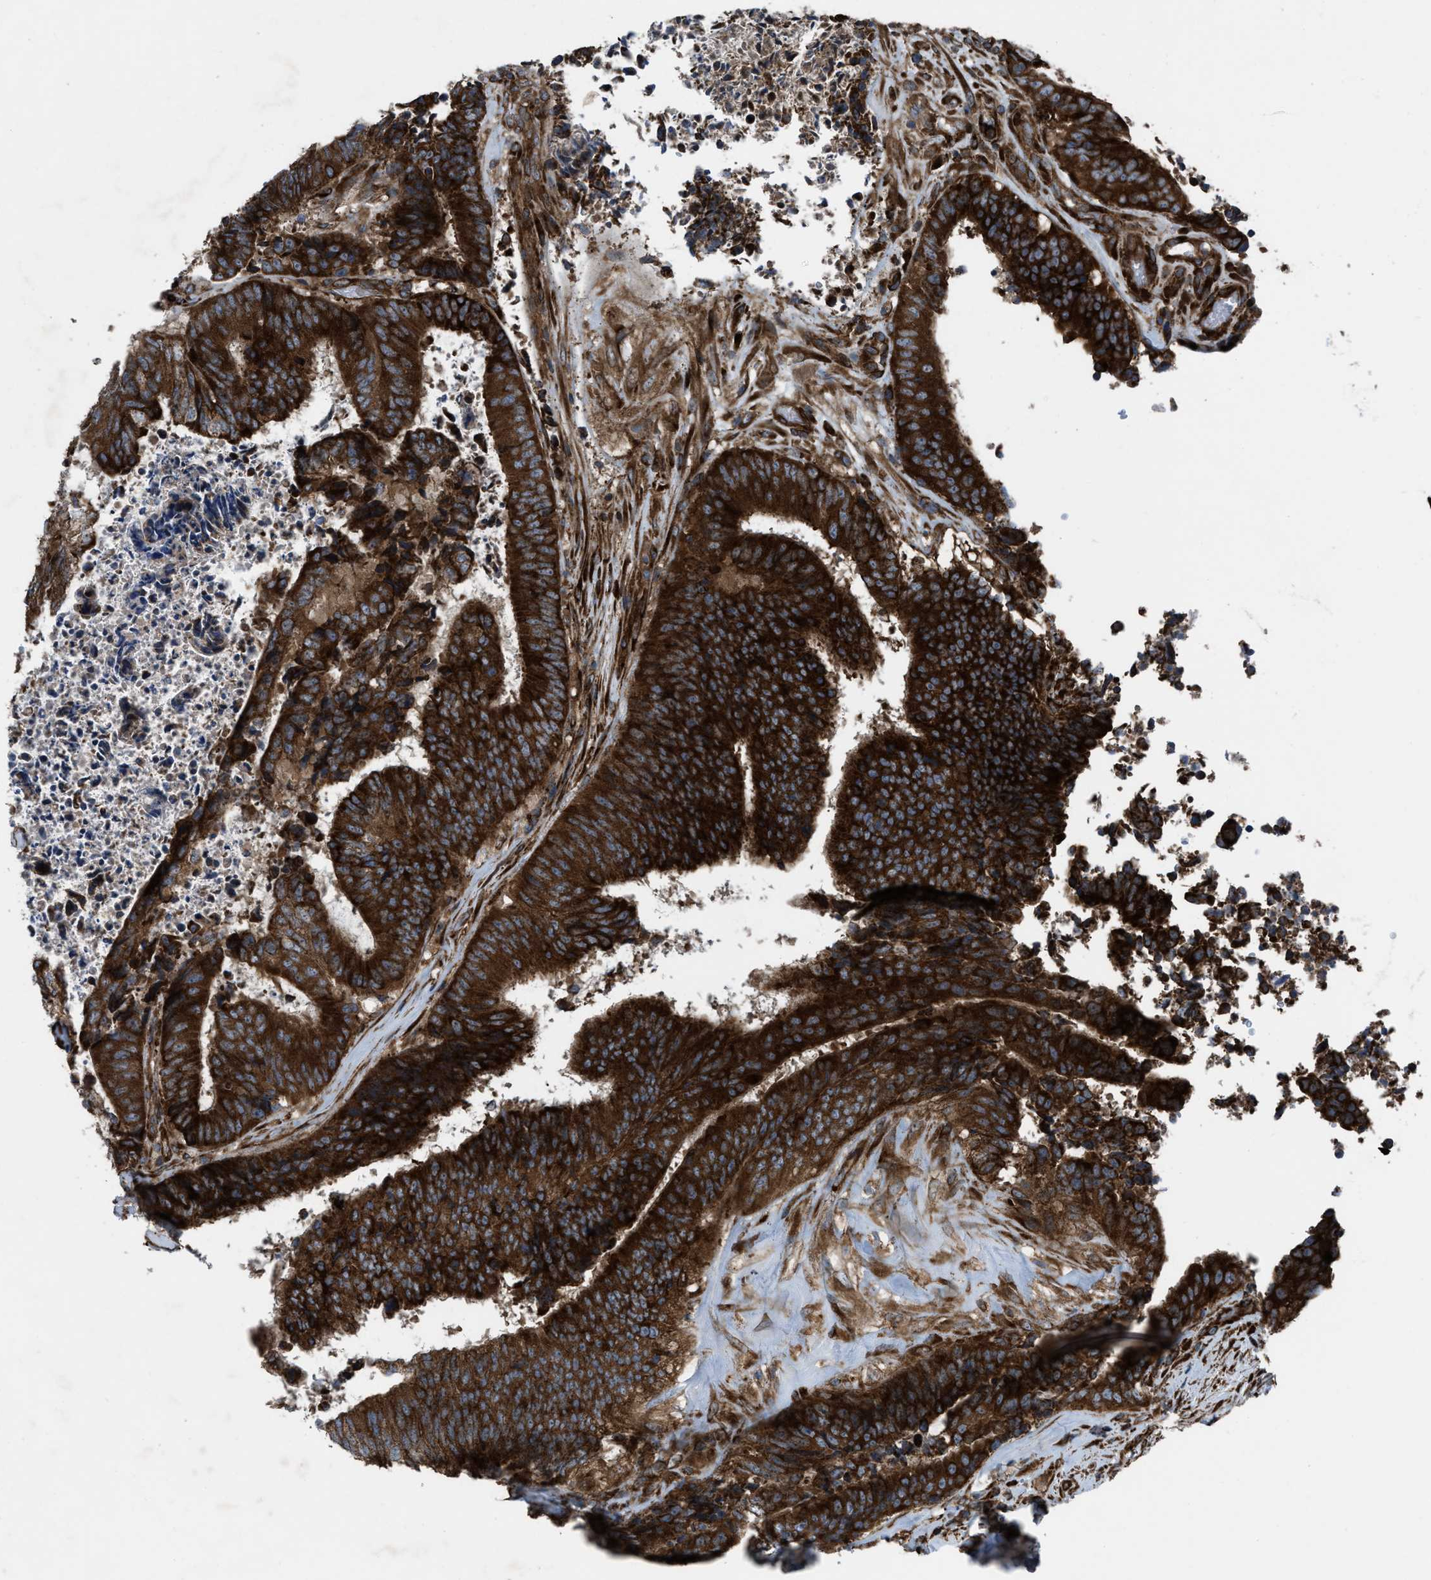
{"staining": {"intensity": "strong", "quantity": ">75%", "location": "cytoplasmic/membranous"}, "tissue": "colorectal cancer", "cell_type": "Tumor cells", "image_type": "cancer", "snomed": [{"axis": "morphology", "description": "Adenocarcinoma, NOS"}, {"axis": "topography", "description": "Rectum"}], "caption": "The micrograph exhibits a brown stain indicating the presence of a protein in the cytoplasmic/membranous of tumor cells in colorectal cancer.", "gene": "PER3", "patient": {"sex": "male", "age": 72}}